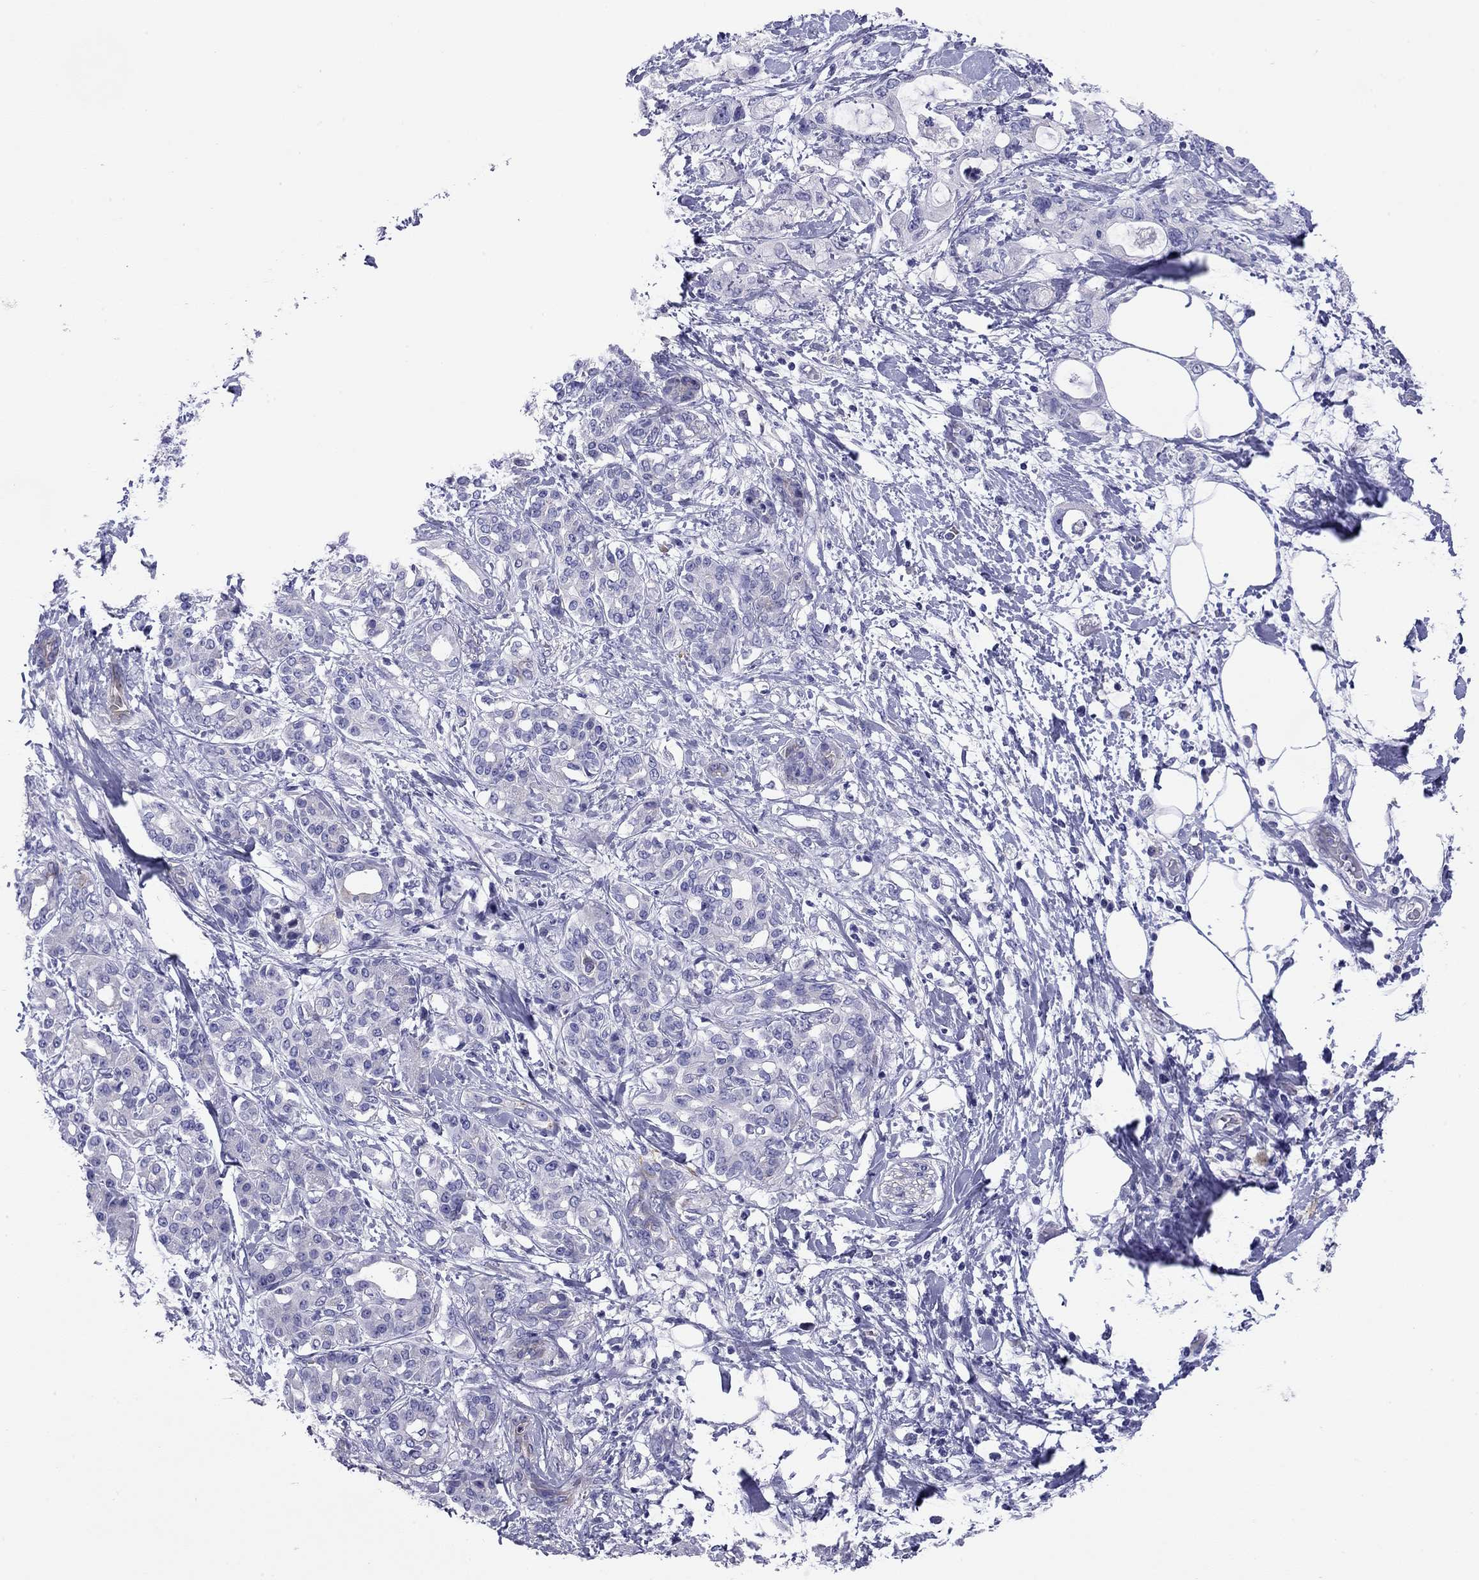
{"staining": {"intensity": "weak", "quantity": "<25%", "location": "cytoplasmic/membranous"}, "tissue": "pancreatic cancer", "cell_type": "Tumor cells", "image_type": "cancer", "snomed": [{"axis": "morphology", "description": "Adenocarcinoma, NOS"}, {"axis": "topography", "description": "Pancreas"}], "caption": "DAB (3,3'-diaminobenzidine) immunohistochemical staining of human pancreatic cancer demonstrates no significant positivity in tumor cells.", "gene": "CMYA5", "patient": {"sex": "female", "age": 56}}